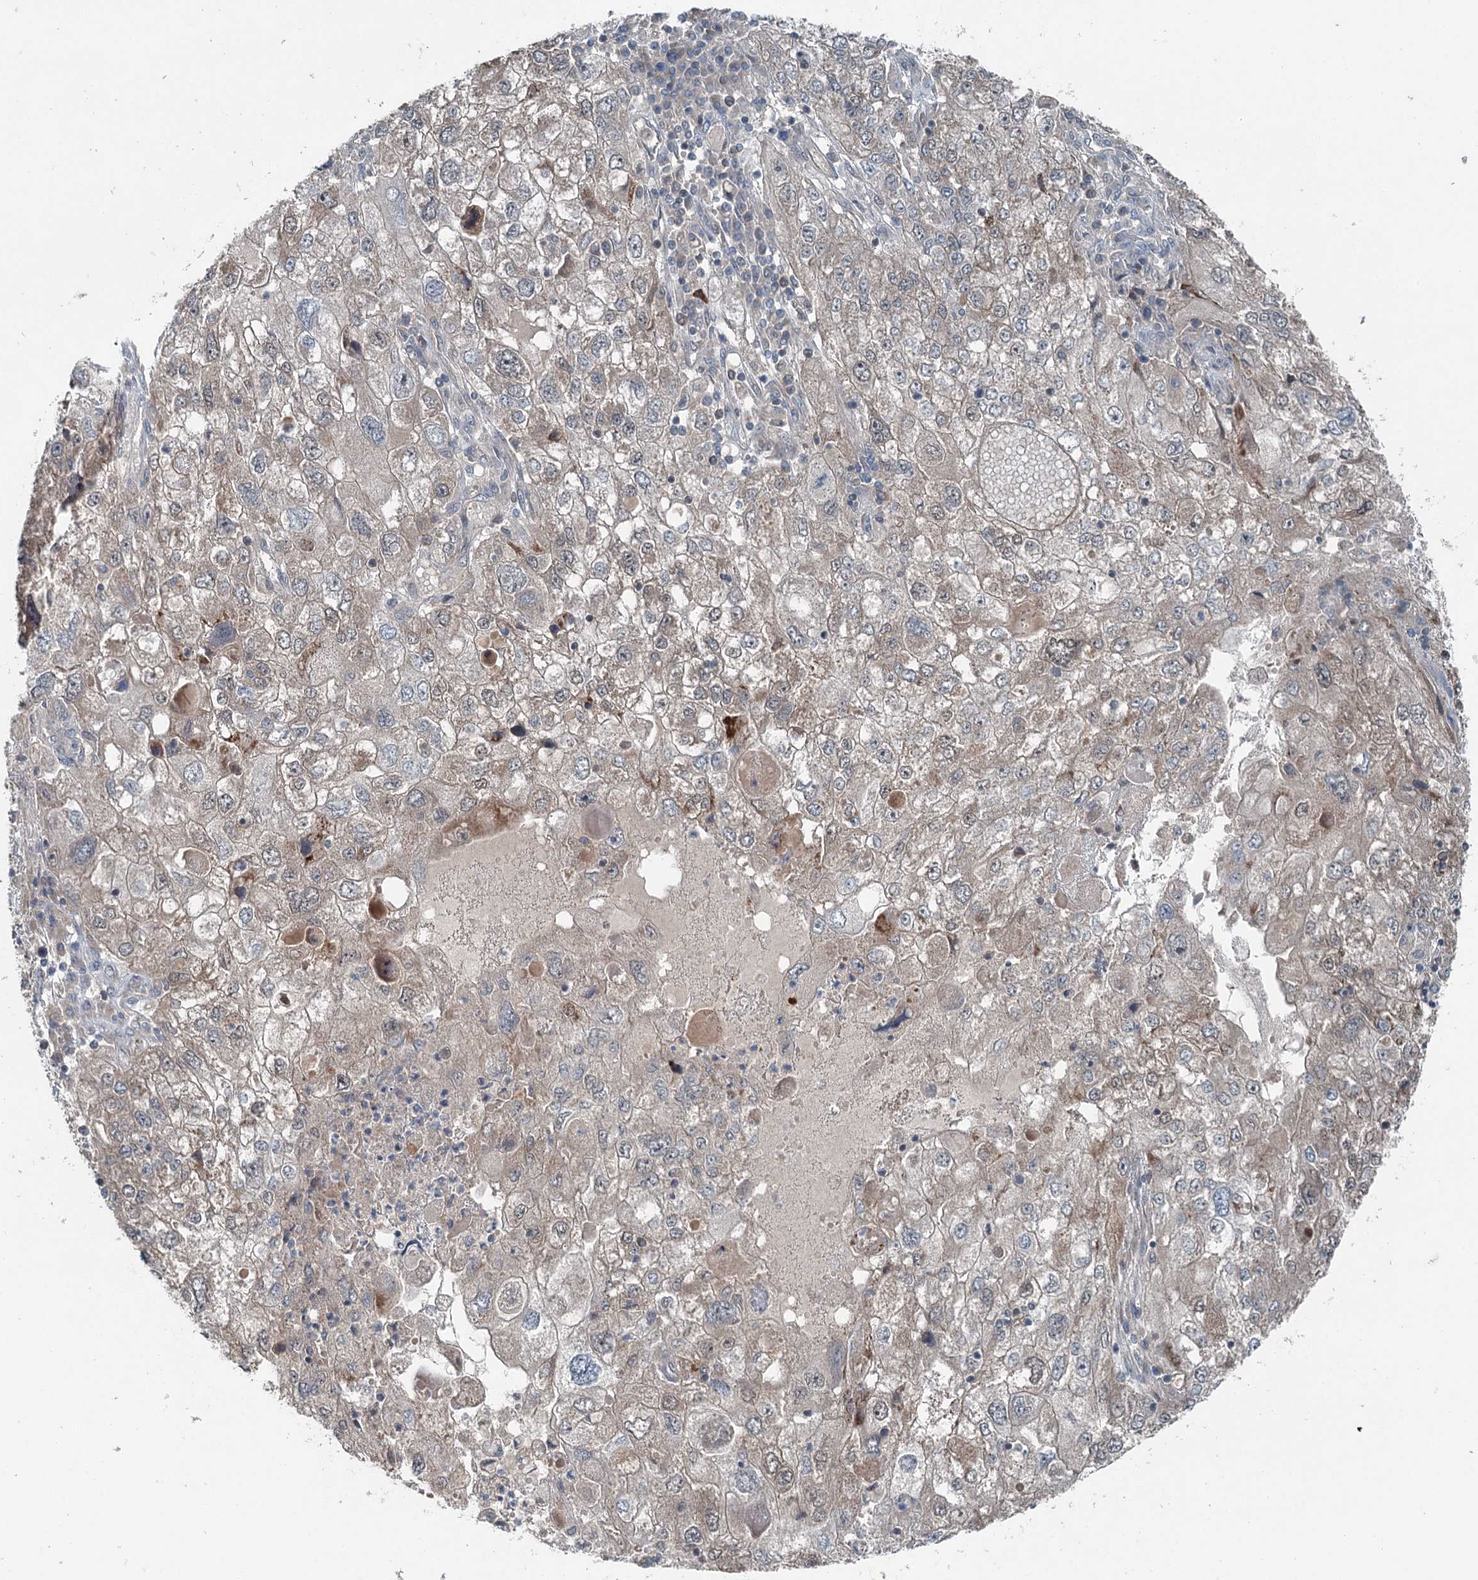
{"staining": {"intensity": "moderate", "quantity": "25%-75%", "location": "cytoplasmic/membranous"}, "tissue": "endometrial cancer", "cell_type": "Tumor cells", "image_type": "cancer", "snomed": [{"axis": "morphology", "description": "Adenocarcinoma, NOS"}, {"axis": "topography", "description": "Endometrium"}], "caption": "The histopathology image displays a brown stain indicating the presence of a protein in the cytoplasmic/membranous of tumor cells in adenocarcinoma (endometrial).", "gene": "CHCHD5", "patient": {"sex": "female", "age": 49}}